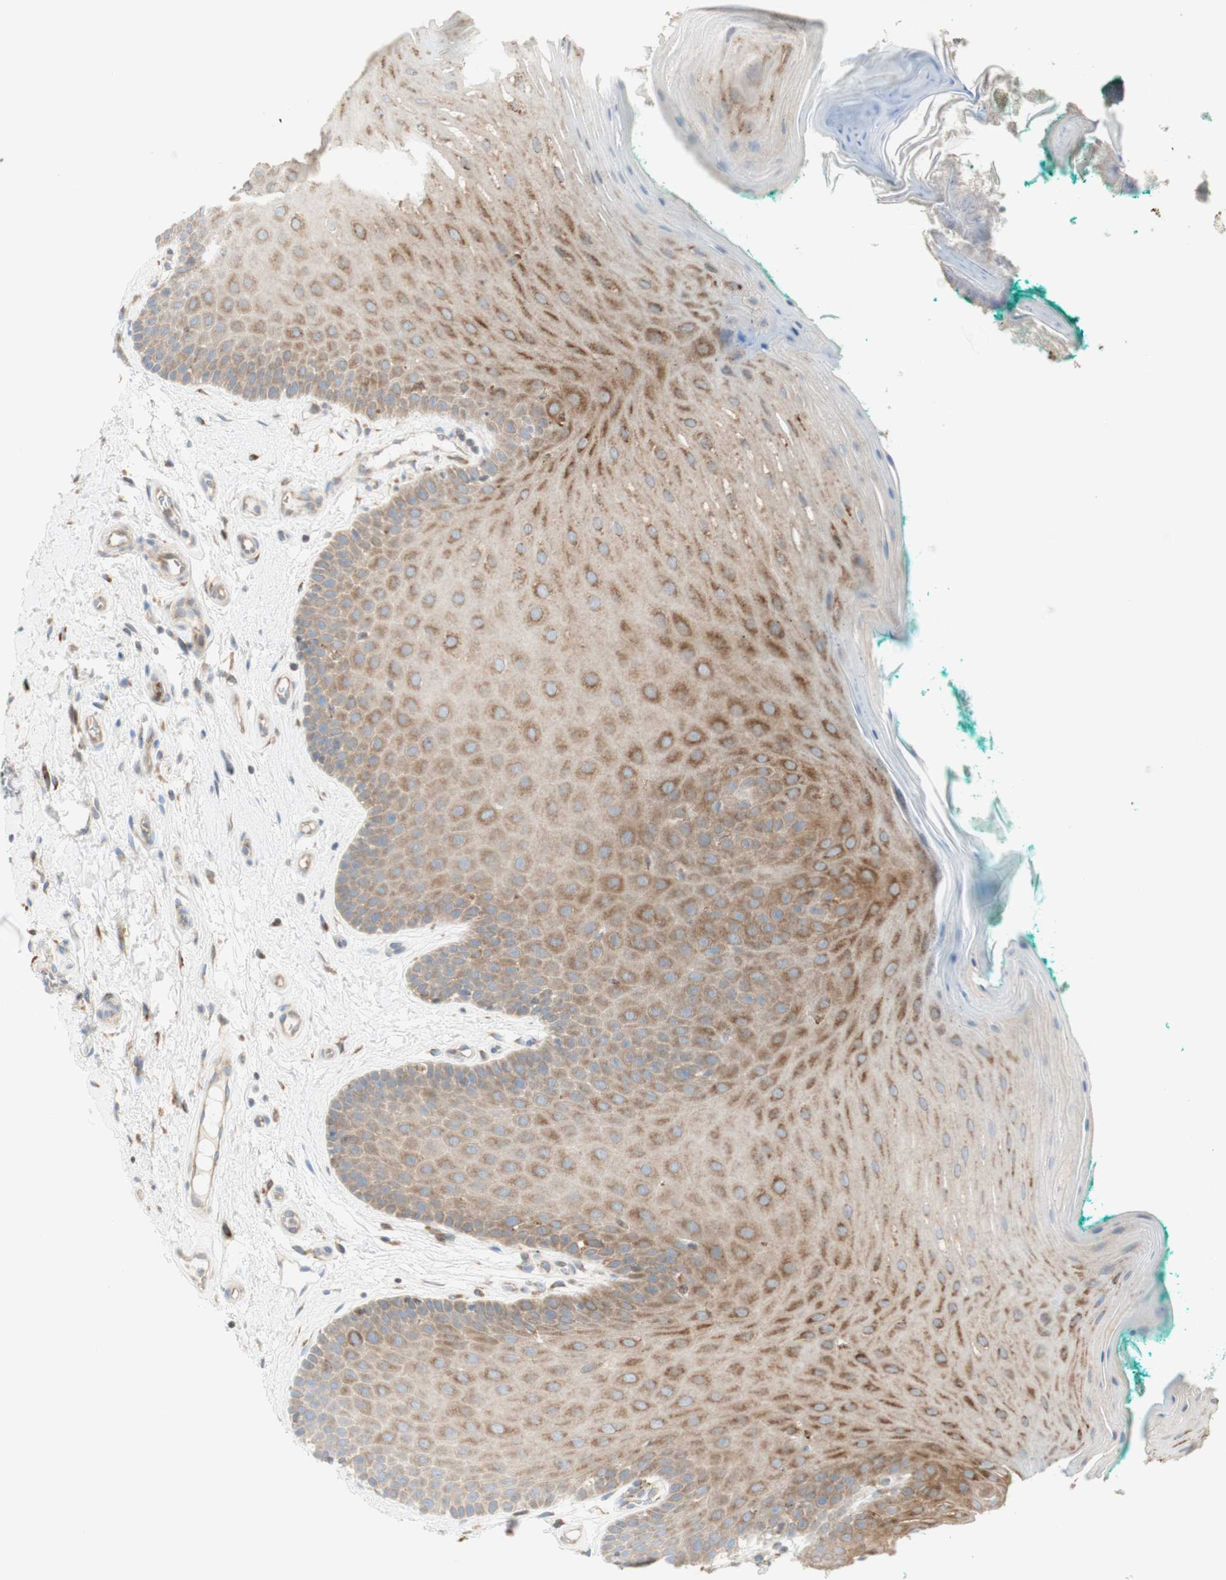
{"staining": {"intensity": "moderate", "quantity": ">75%", "location": "cytoplasmic/membranous"}, "tissue": "oral mucosa", "cell_type": "Squamous epithelial cells", "image_type": "normal", "snomed": [{"axis": "morphology", "description": "Normal tissue, NOS"}, {"axis": "topography", "description": "Skeletal muscle"}, {"axis": "topography", "description": "Oral tissue"}], "caption": "This photomicrograph reveals unremarkable oral mucosa stained with immunohistochemistry (IHC) to label a protein in brown. The cytoplasmic/membranous of squamous epithelial cells show moderate positivity for the protein. Nuclei are counter-stained blue.", "gene": "MANF", "patient": {"sex": "male", "age": 58}}